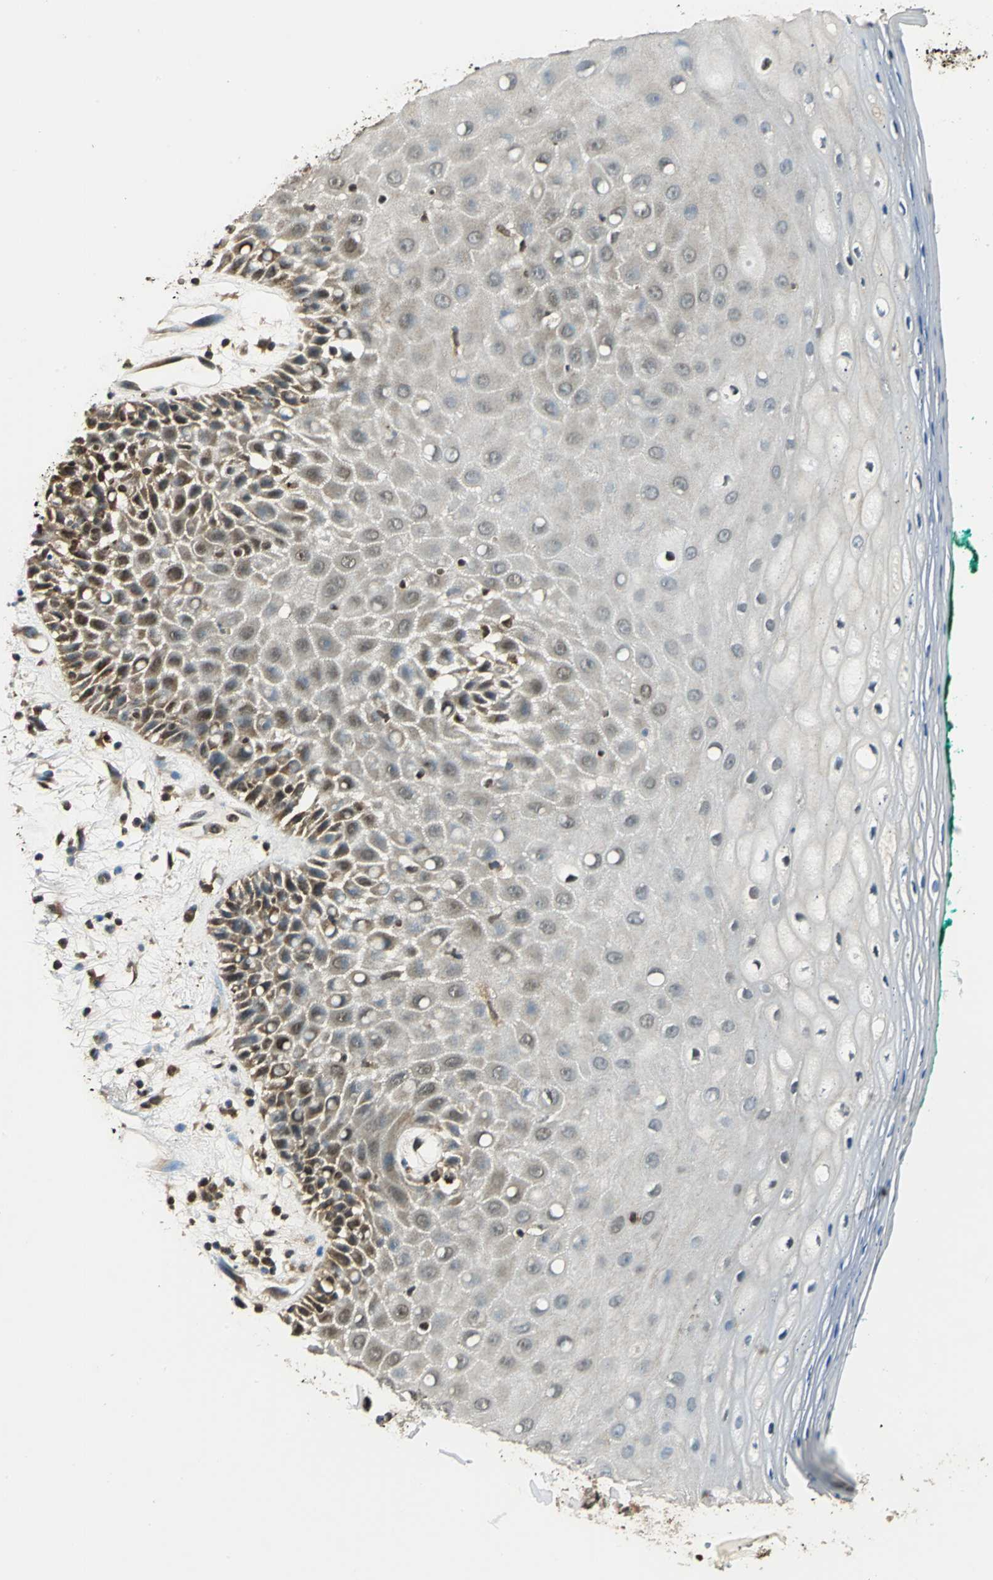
{"staining": {"intensity": "moderate", "quantity": "25%-75%", "location": "cytoplasmic/membranous,nuclear"}, "tissue": "oral mucosa", "cell_type": "Squamous epithelial cells", "image_type": "normal", "snomed": [{"axis": "morphology", "description": "Normal tissue, NOS"}, {"axis": "morphology", "description": "Squamous cell carcinoma, NOS"}, {"axis": "topography", "description": "Skeletal muscle"}, {"axis": "topography", "description": "Oral tissue"}, {"axis": "topography", "description": "Head-Neck"}], "caption": "Protein staining displays moderate cytoplasmic/membranous,nuclear positivity in approximately 25%-75% of squamous epithelial cells in unremarkable oral mucosa.", "gene": "PPP1R13L", "patient": {"sex": "female", "age": 84}}